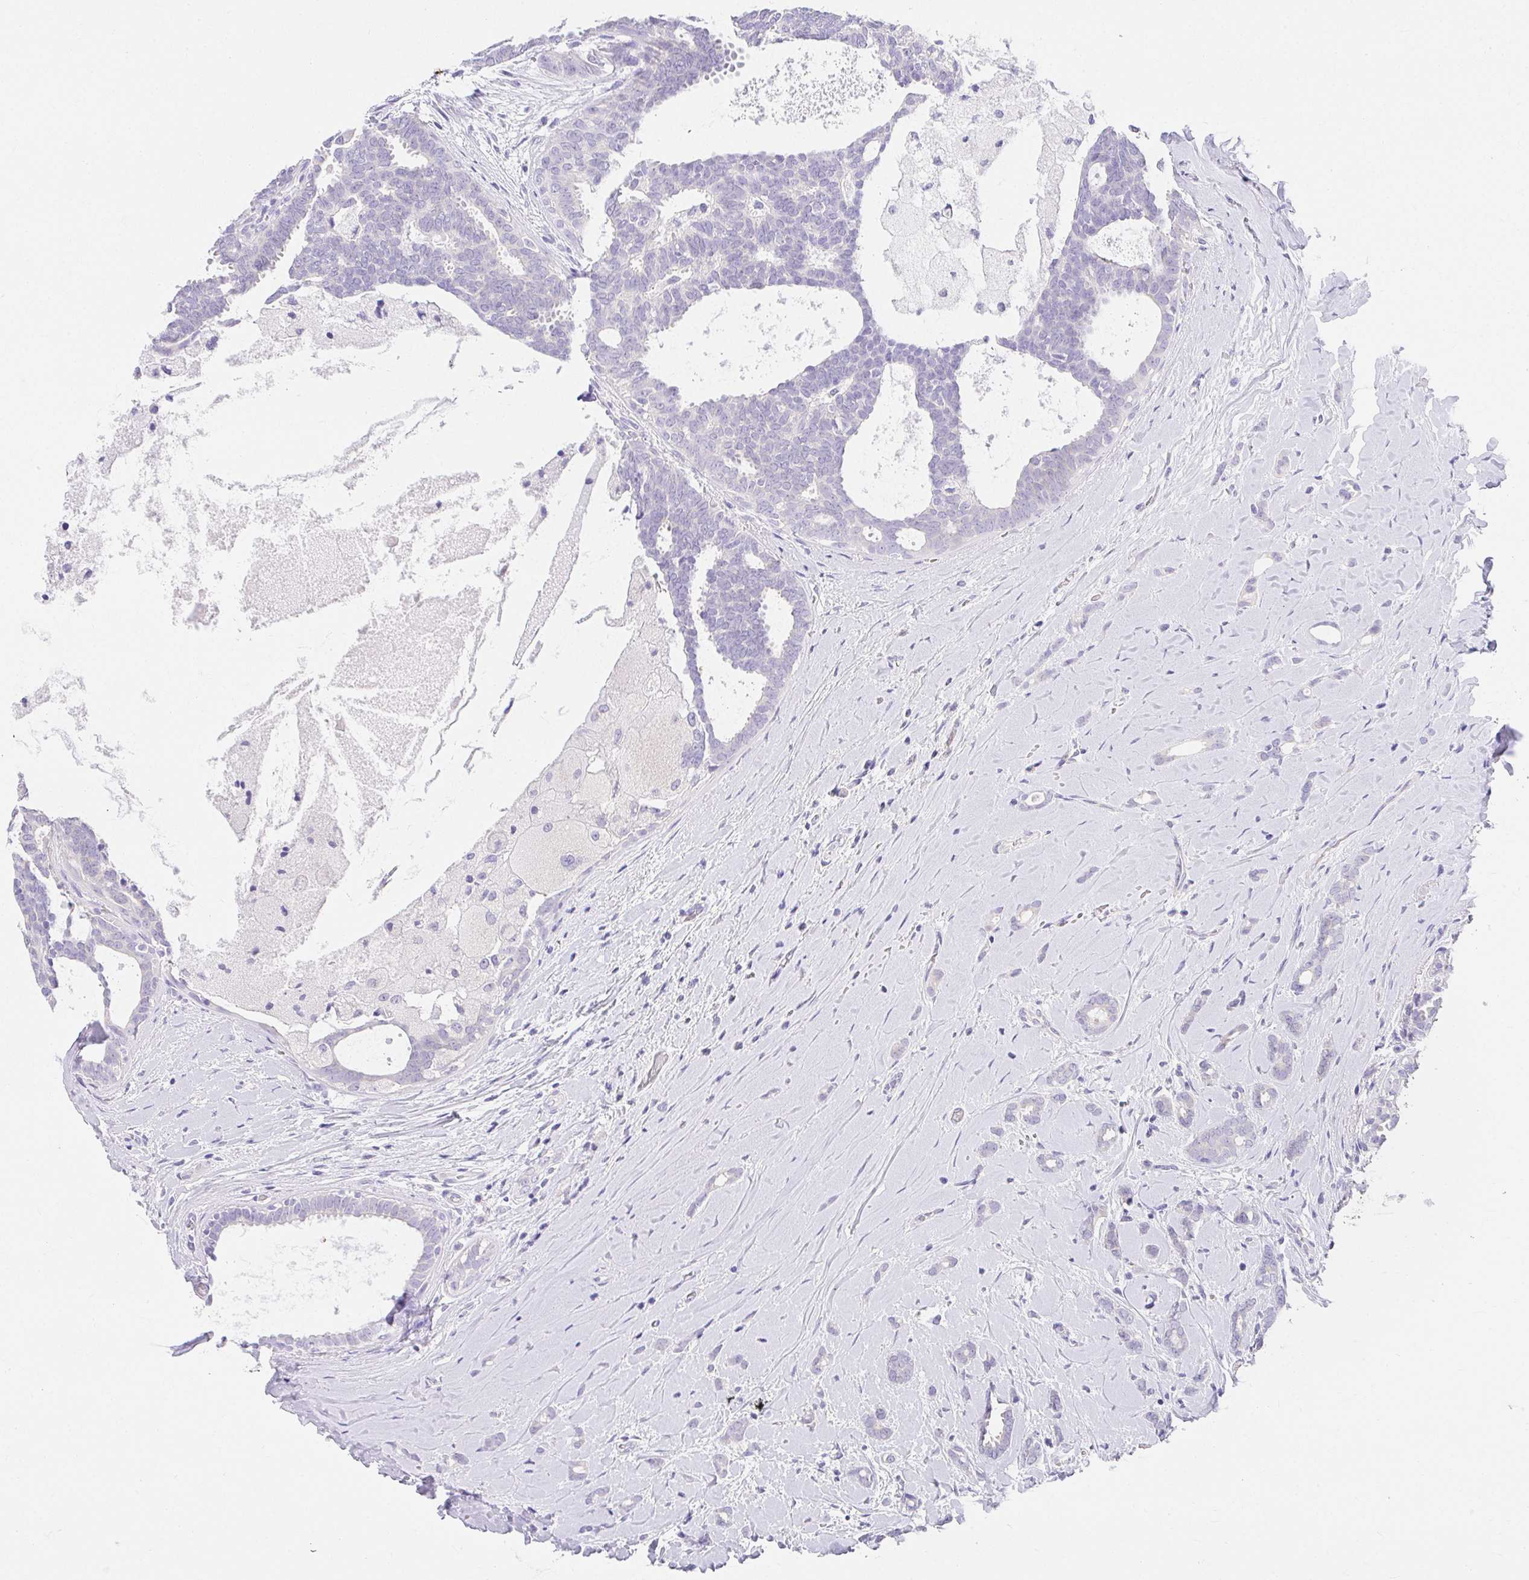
{"staining": {"intensity": "negative", "quantity": "none", "location": "none"}, "tissue": "breast cancer", "cell_type": "Tumor cells", "image_type": "cancer", "snomed": [{"axis": "morphology", "description": "Intraductal carcinoma, in situ"}, {"axis": "morphology", "description": "Duct carcinoma"}, {"axis": "morphology", "description": "Lobular carcinoma, in situ"}, {"axis": "topography", "description": "Breast"}], "caption": "Tumor cells show no significant protein staining in lobular carcinoma in situ (breast). (DAB IHC with hematoxylin counter stain).", "gene": "VGLL1", "patient": {"sex": "female", "age": 44}}